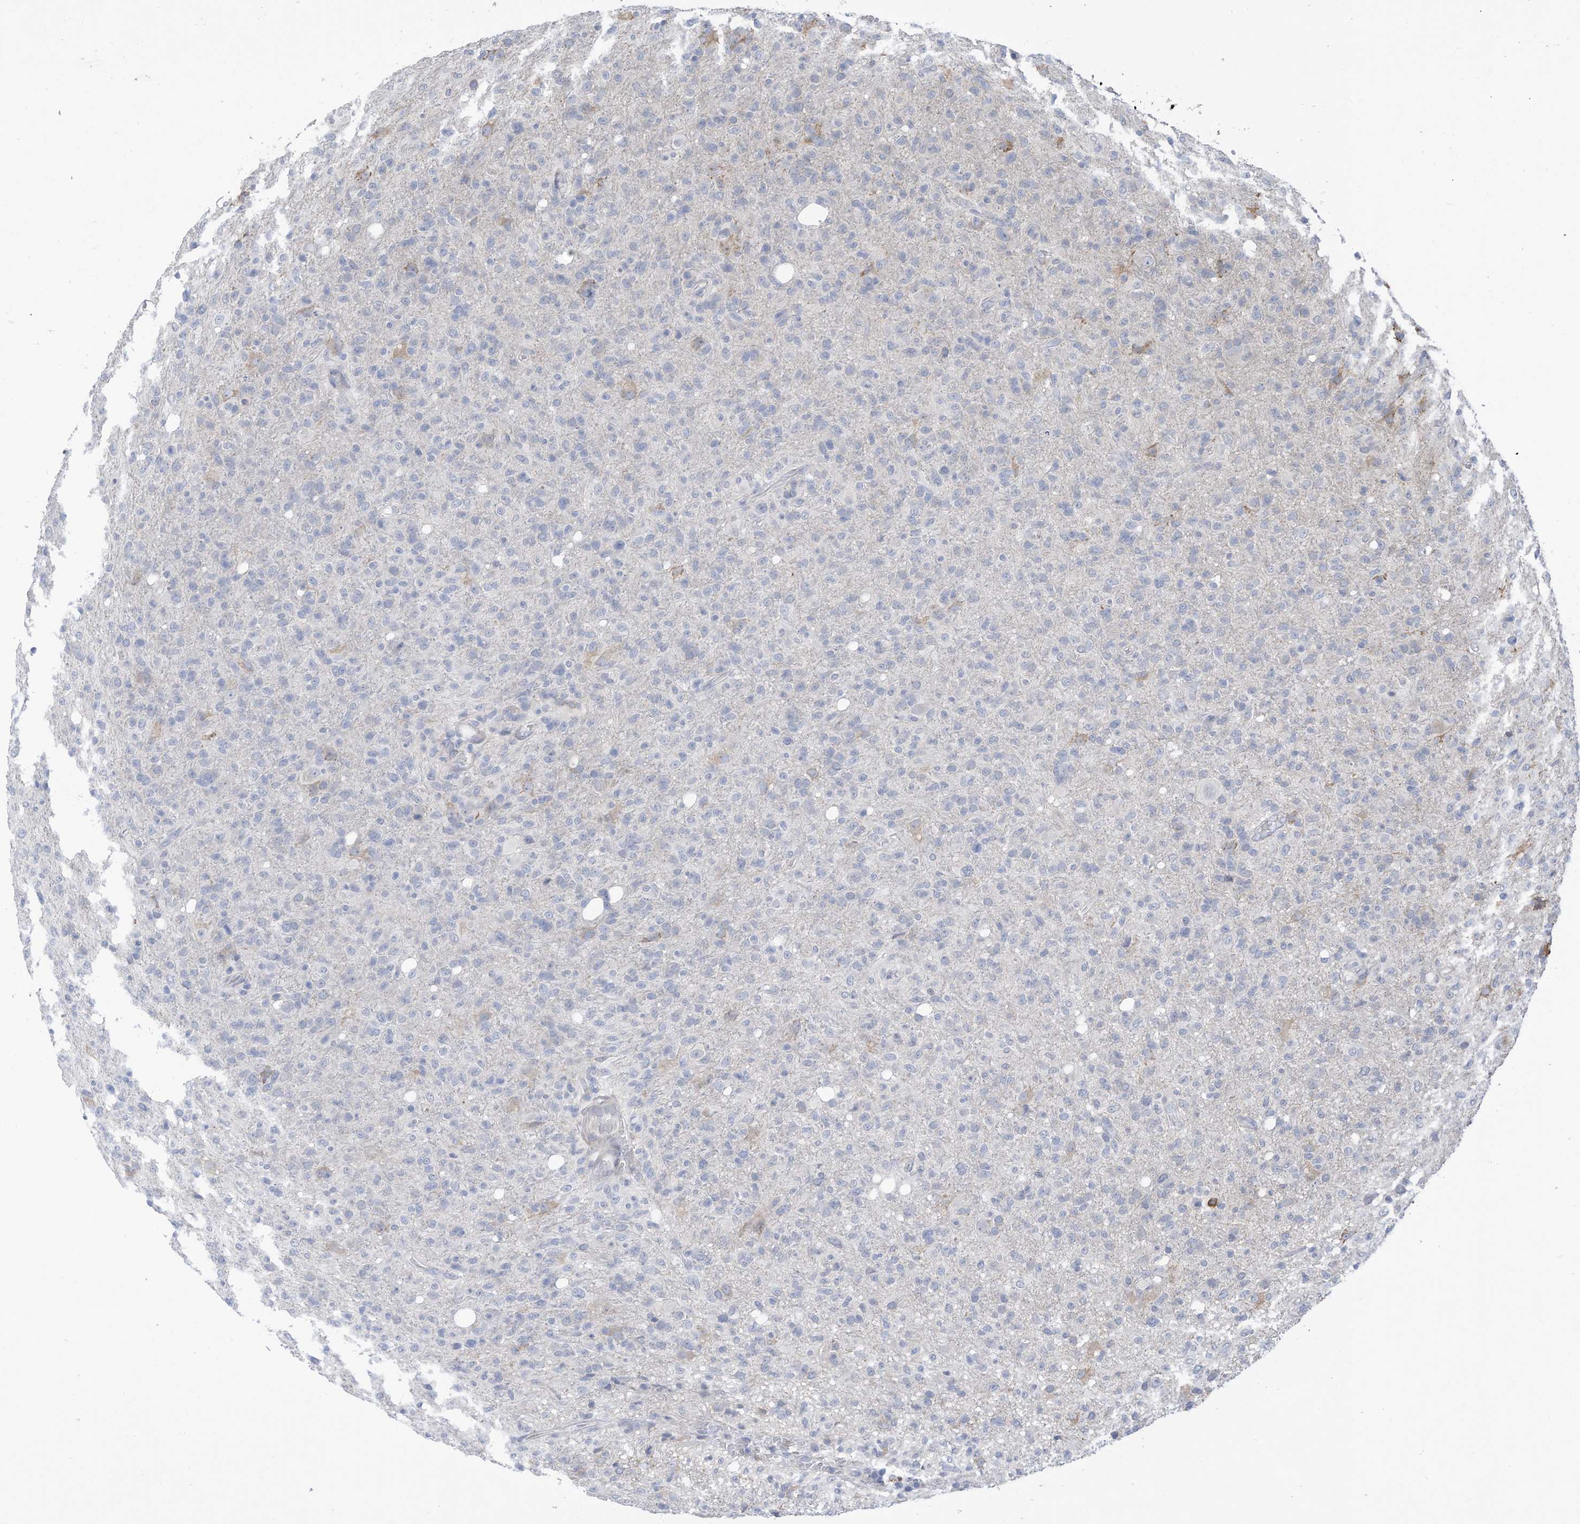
{"staining": {"intensity": "negative", "quantity": "none", "location": "none"}, "tissue": "glioma", "cell_type": "Tumor cells", "image_type": "cancer", "snomed": [{"axis": "morphology", "description": "Glioma, malignant, High grade"}, {"axis": "topography", "description": "Brain"}], "caption": "Malignant glioma (high-grade) was stained to show a protein in brown. There is no significant staining in tumor cells.", "gene": "ZNF292", "patient": {"sex": "female", "age": 57}}